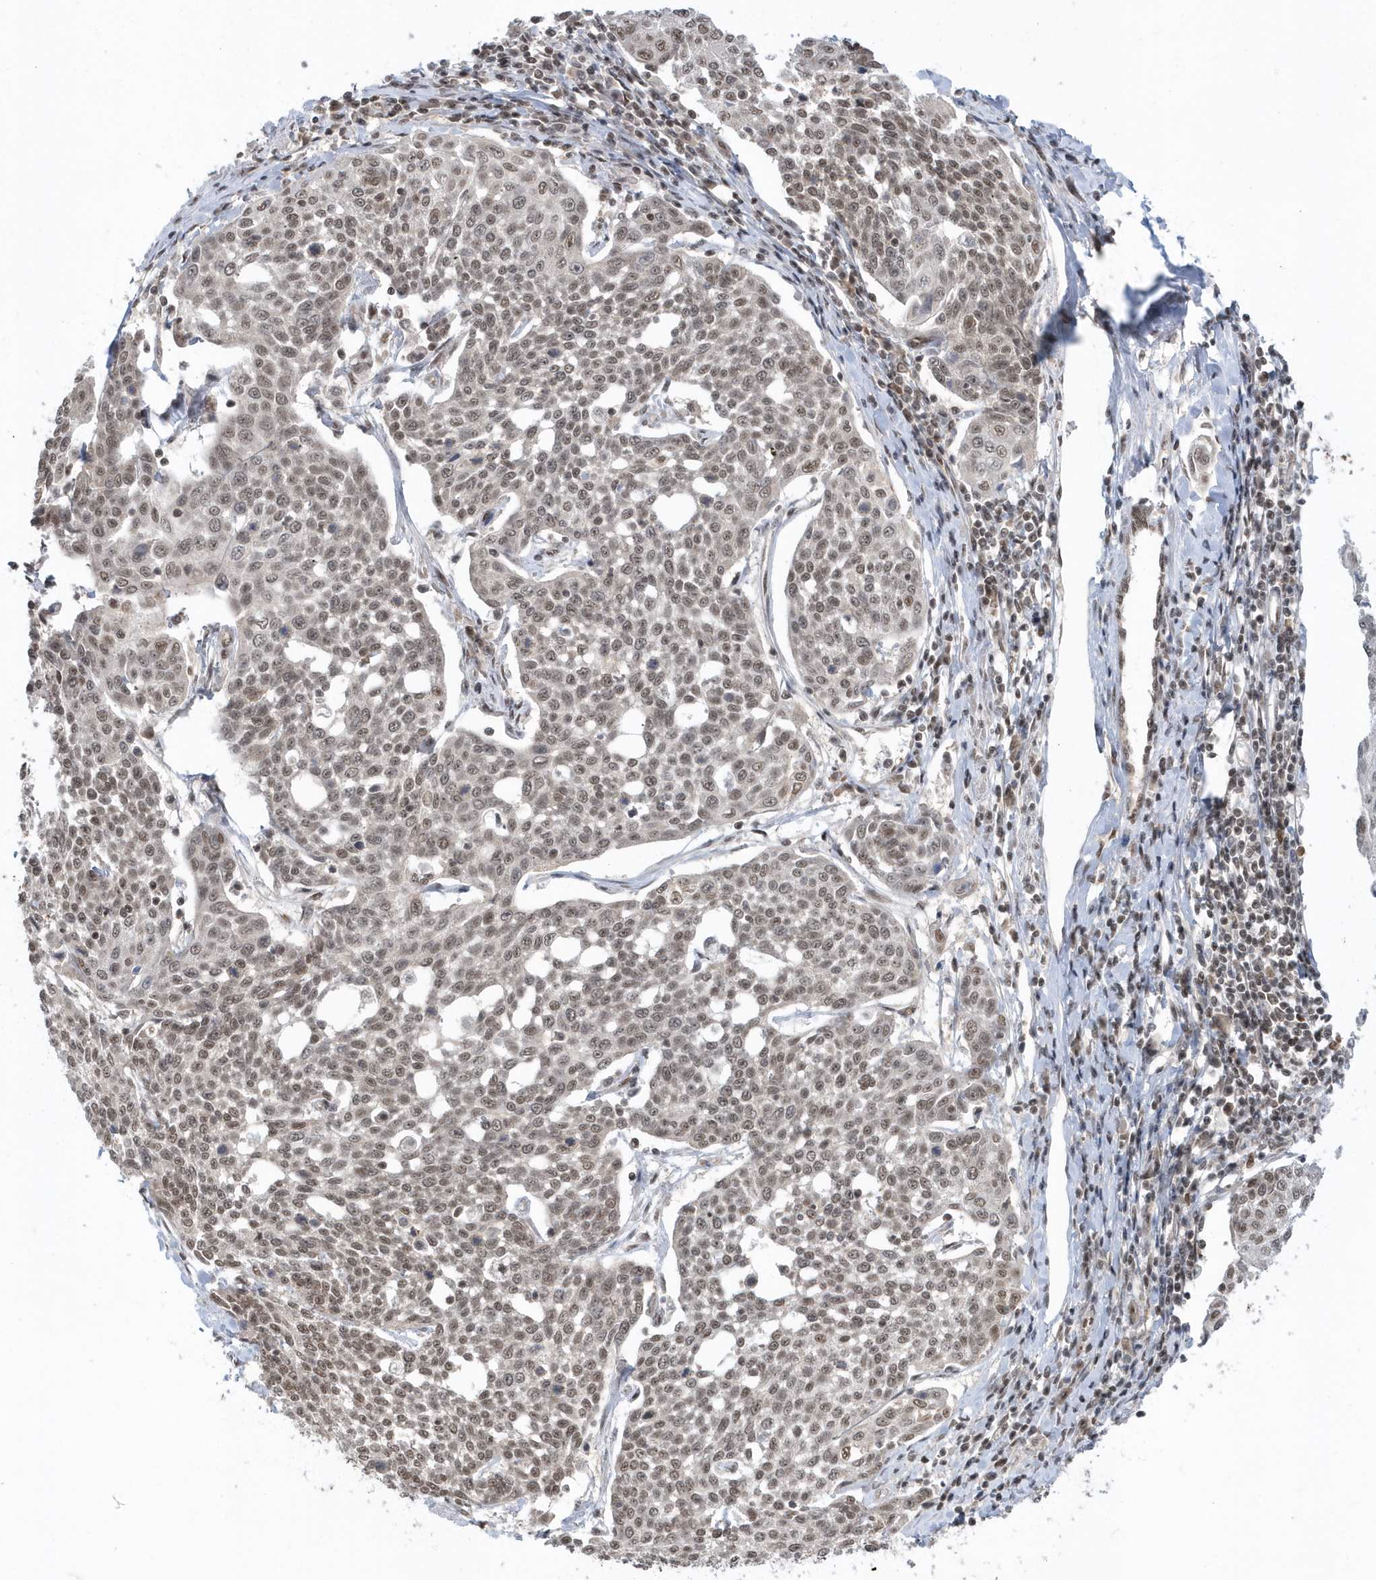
{"staining": {"intensity": "moderate", "quantity": ">75%", "location": "nuclear"}, "tissue": "cervical cancer", "cell_type": "Tumor cells", "image_type": "cancer", "snomed": [{"axis": "morphology", "description": "Squamous cell carcinoma, NOS"}, {"axis": "topography", "description": "Cervix"}], "caption": "Immunohistochemistry (IHC) photomicrograph of human cervical cancer stained for a protein (brown), which demonstrates medium levels of moderate nuclear staining in about >75% of tumor cells.", "gene": "SEPHS1", "patient": {"sex": "female", "age": 34}}